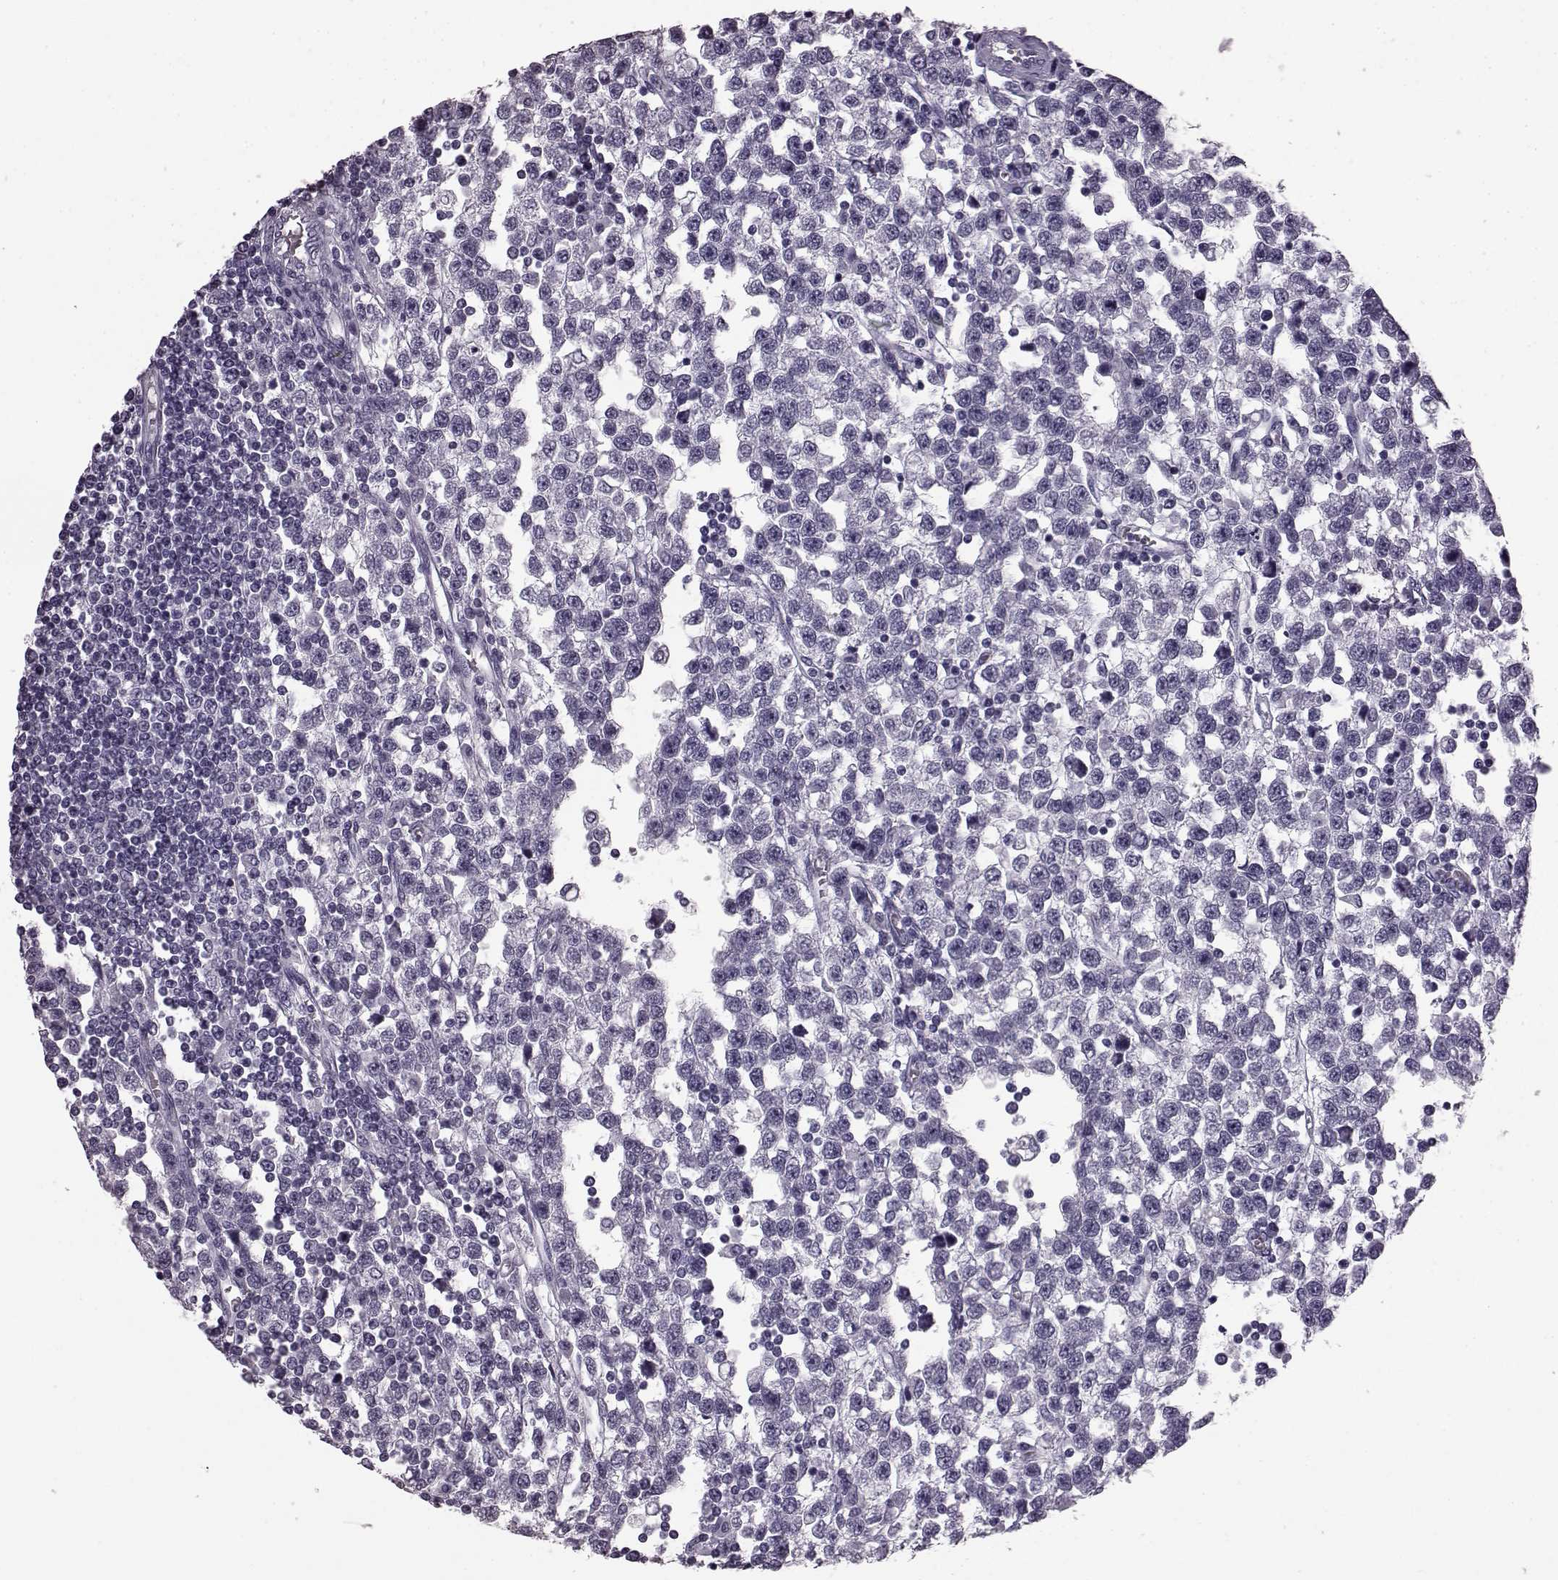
{"staining": {"intensity": "negative", "quantity": "none", "location": "none"}, "tissue": "testis cancer", "cell_type": "Tumor cells", "image_type": "cancer", "snomed": [{"axis": "morphology", "description": "Seminoma, NOS"}, {"axis": "topography", "description": "Testis"}], "caption": "The histopathology image shows no staining of tumor cells in testis seminoma. Brightfield microscopy of immunohistochemistry (IHC) stained with DAB (brown) and hematoxylin (blue), captured at high magnification.", "gene": "AIPL1", "patient": {"sex": "male", "age": 34}}